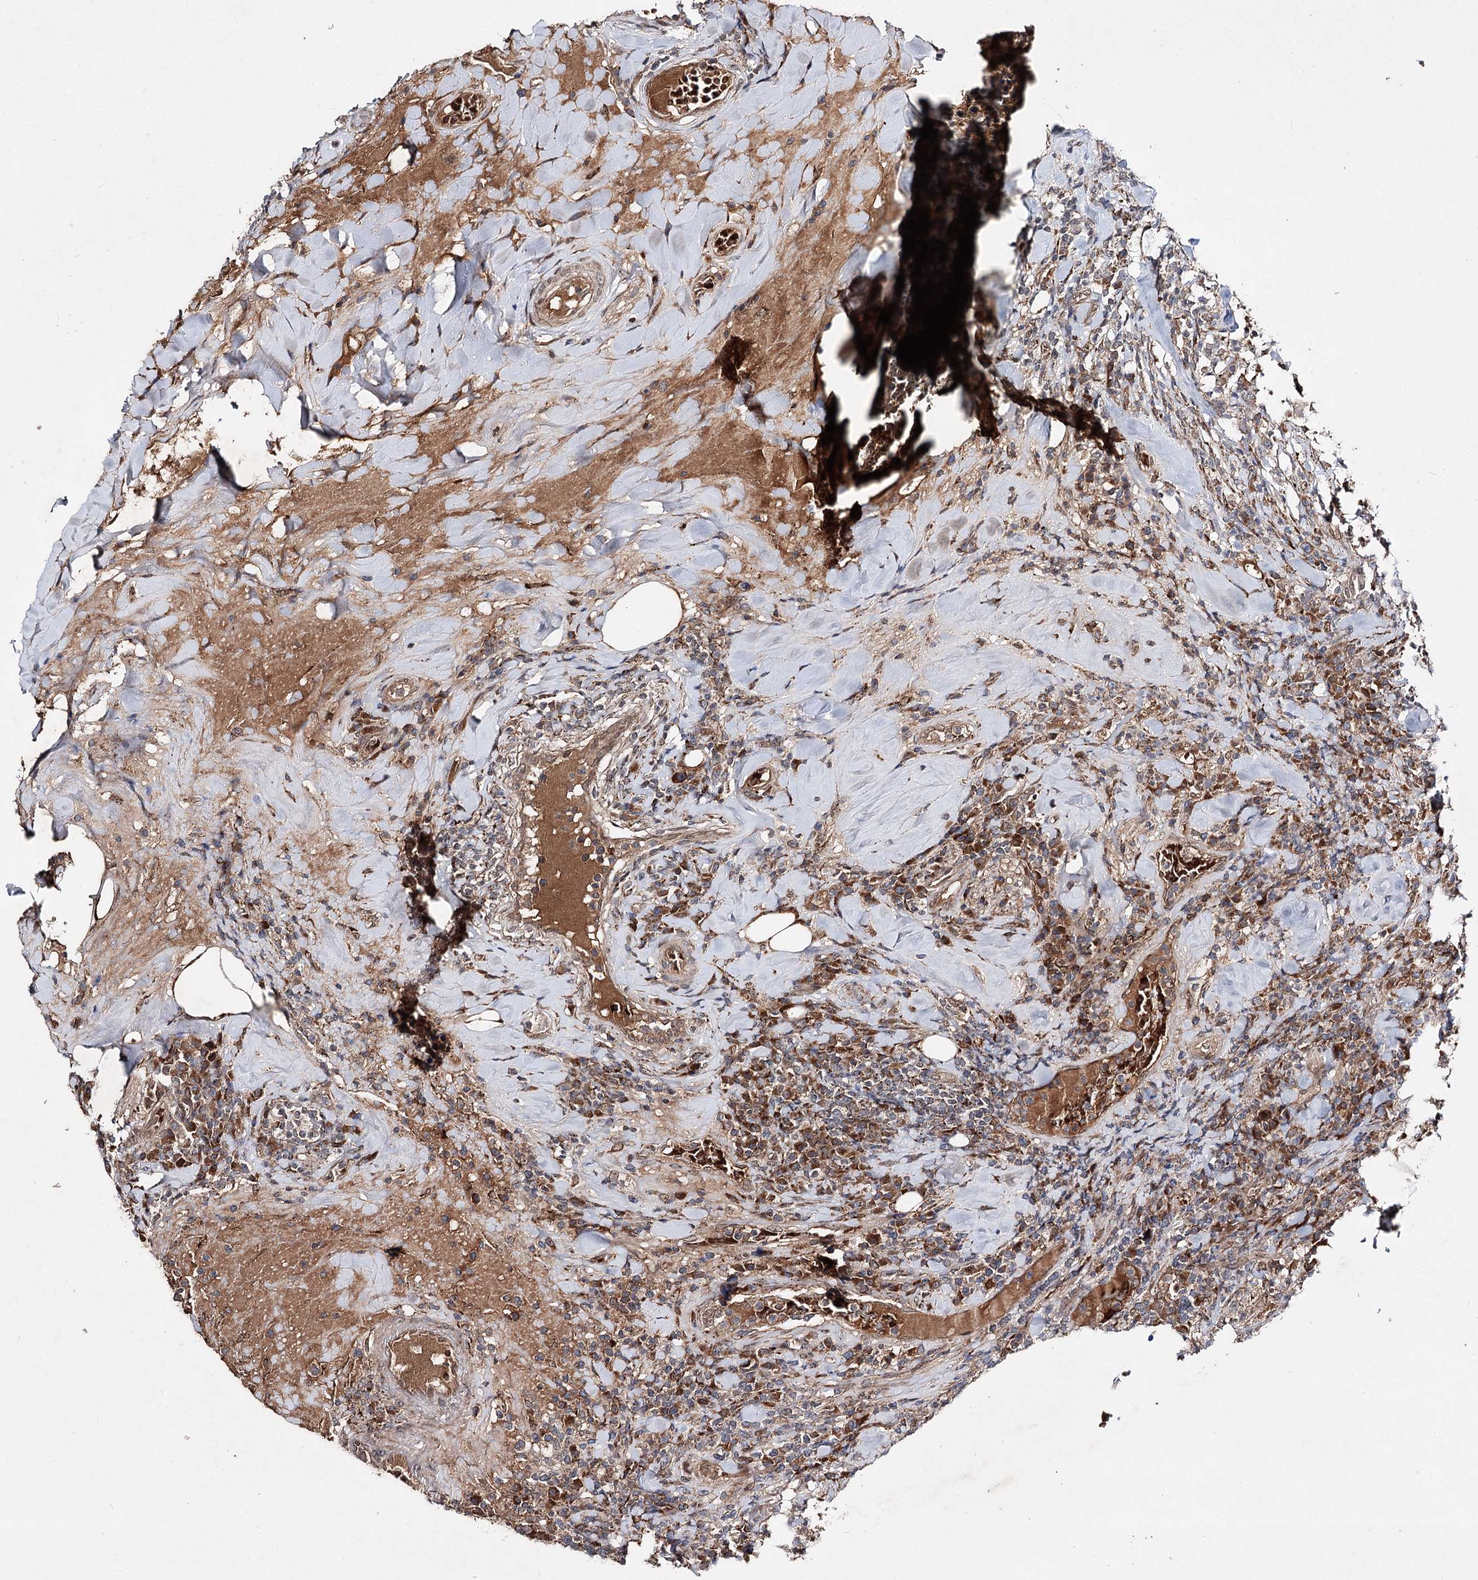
{"staining": {"intensity": "strong", "quantity": "25%-75%", "location": "cytoplasmic/membranous"}, "tissue": "colorectal cancer", "cell_type": "Tumor cells", "image_type": "cancer", "snomed": [{"axis": "morphology", "description": "Adenocarcinoma, NOS"}, {"axis": "topography", "description": "Colon"}], "caption": "There is high levels of strong cytoplasmic/membranous expression in tumor cells of colorectal cancer (adenocarcinoma), as demonstrated by immunohistochemical staining (brown color).", "gene": "MSANTD2", "patient": {"sex": "female", "age": 66}}